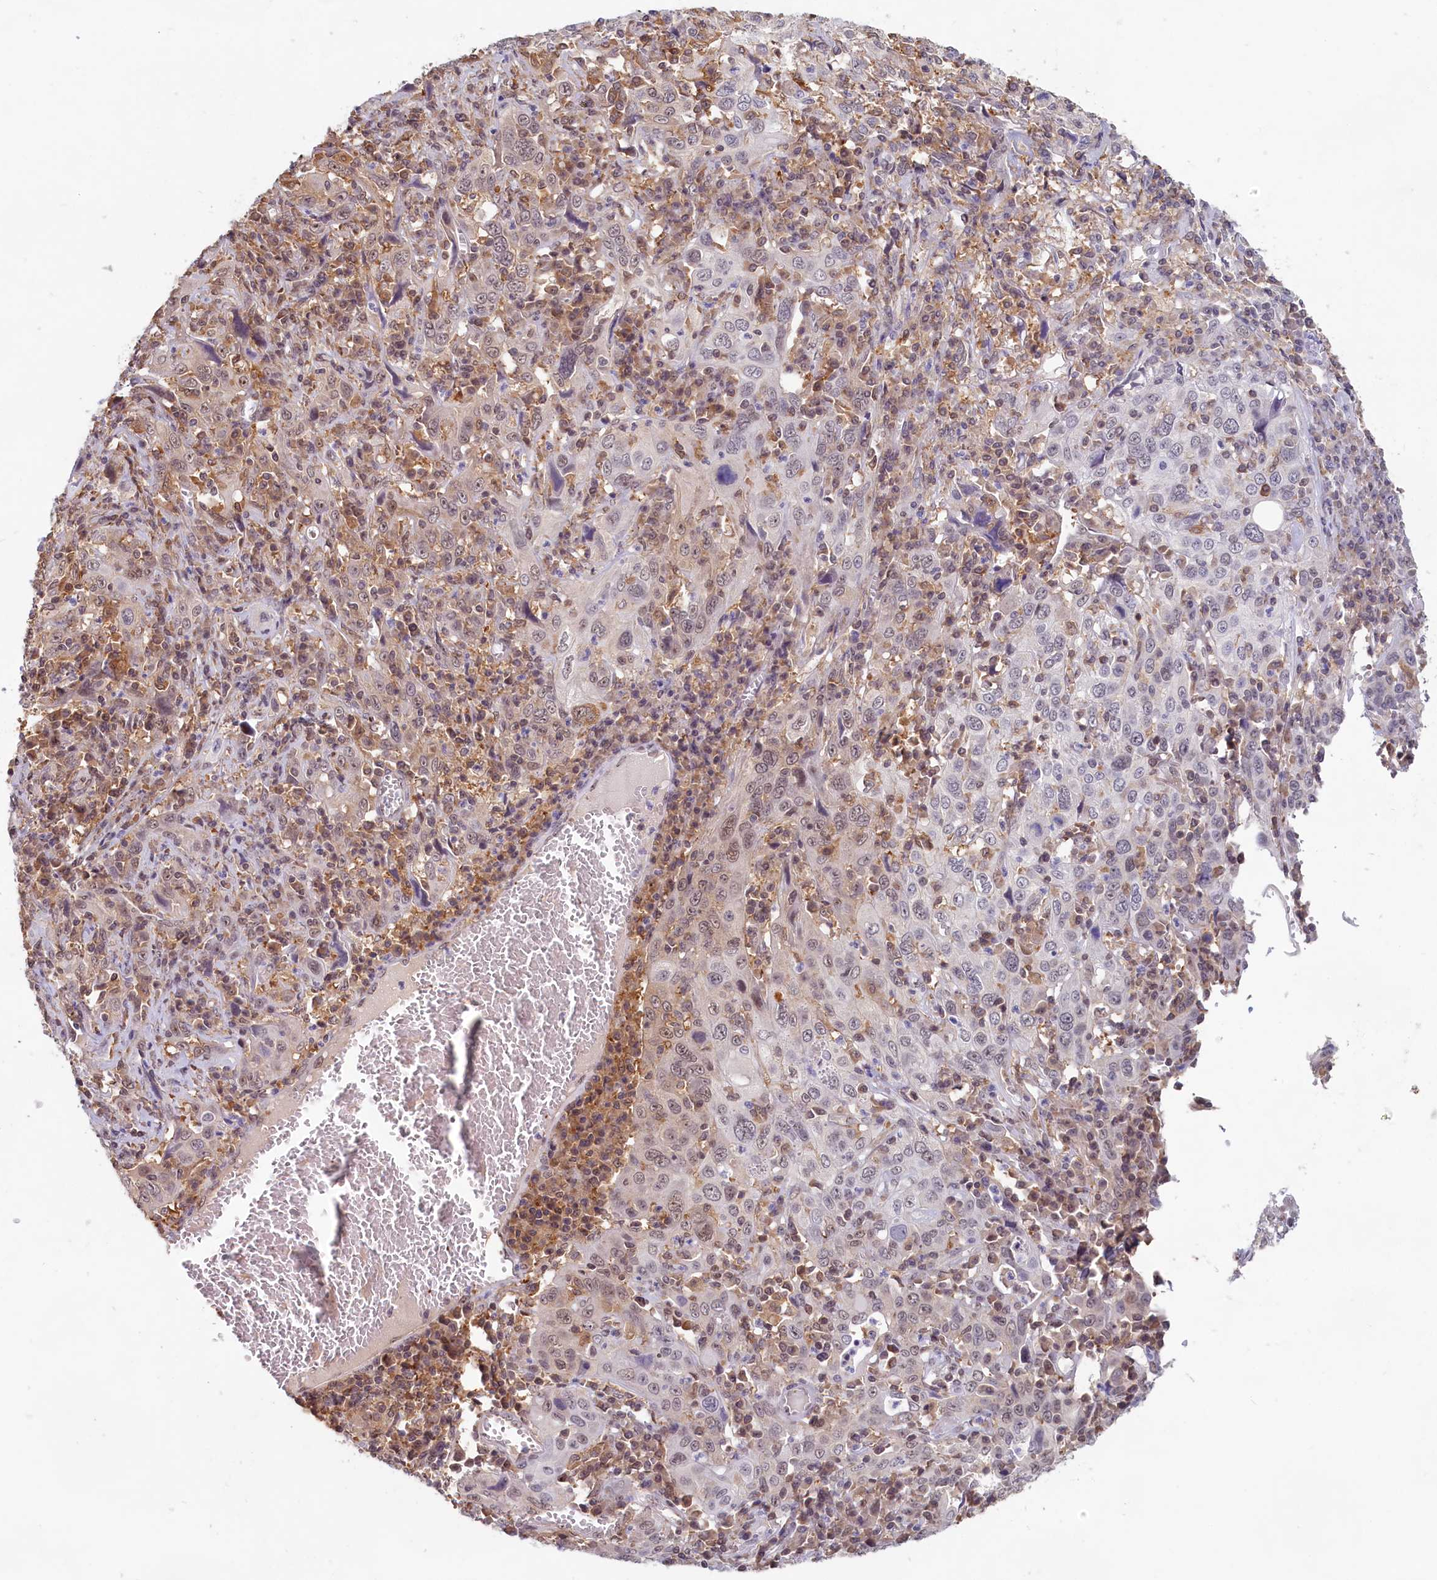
{"staining": {"intensity": "strong", "quantity": "25%-75%", "location": "cytoplasmic/membranous,nuclear"}, "tissue": "cervical cancer", "cell_type": "Tumor cells", "image_type": "cancer", "snomed": [{"axis": "morphology", "description": "Squamous cell carcinoma, NOS"}, {"axis": "topography", "description": "Cervix"}], "caption": "A histopathology image of squamous cell carcinoma (cervical) stained for a protein displays strong cytoplasmic/membranous and nuclear brown staining in tumor cells.", "gene": "C1D", "patient": {"sex": "female", "age": 46}}